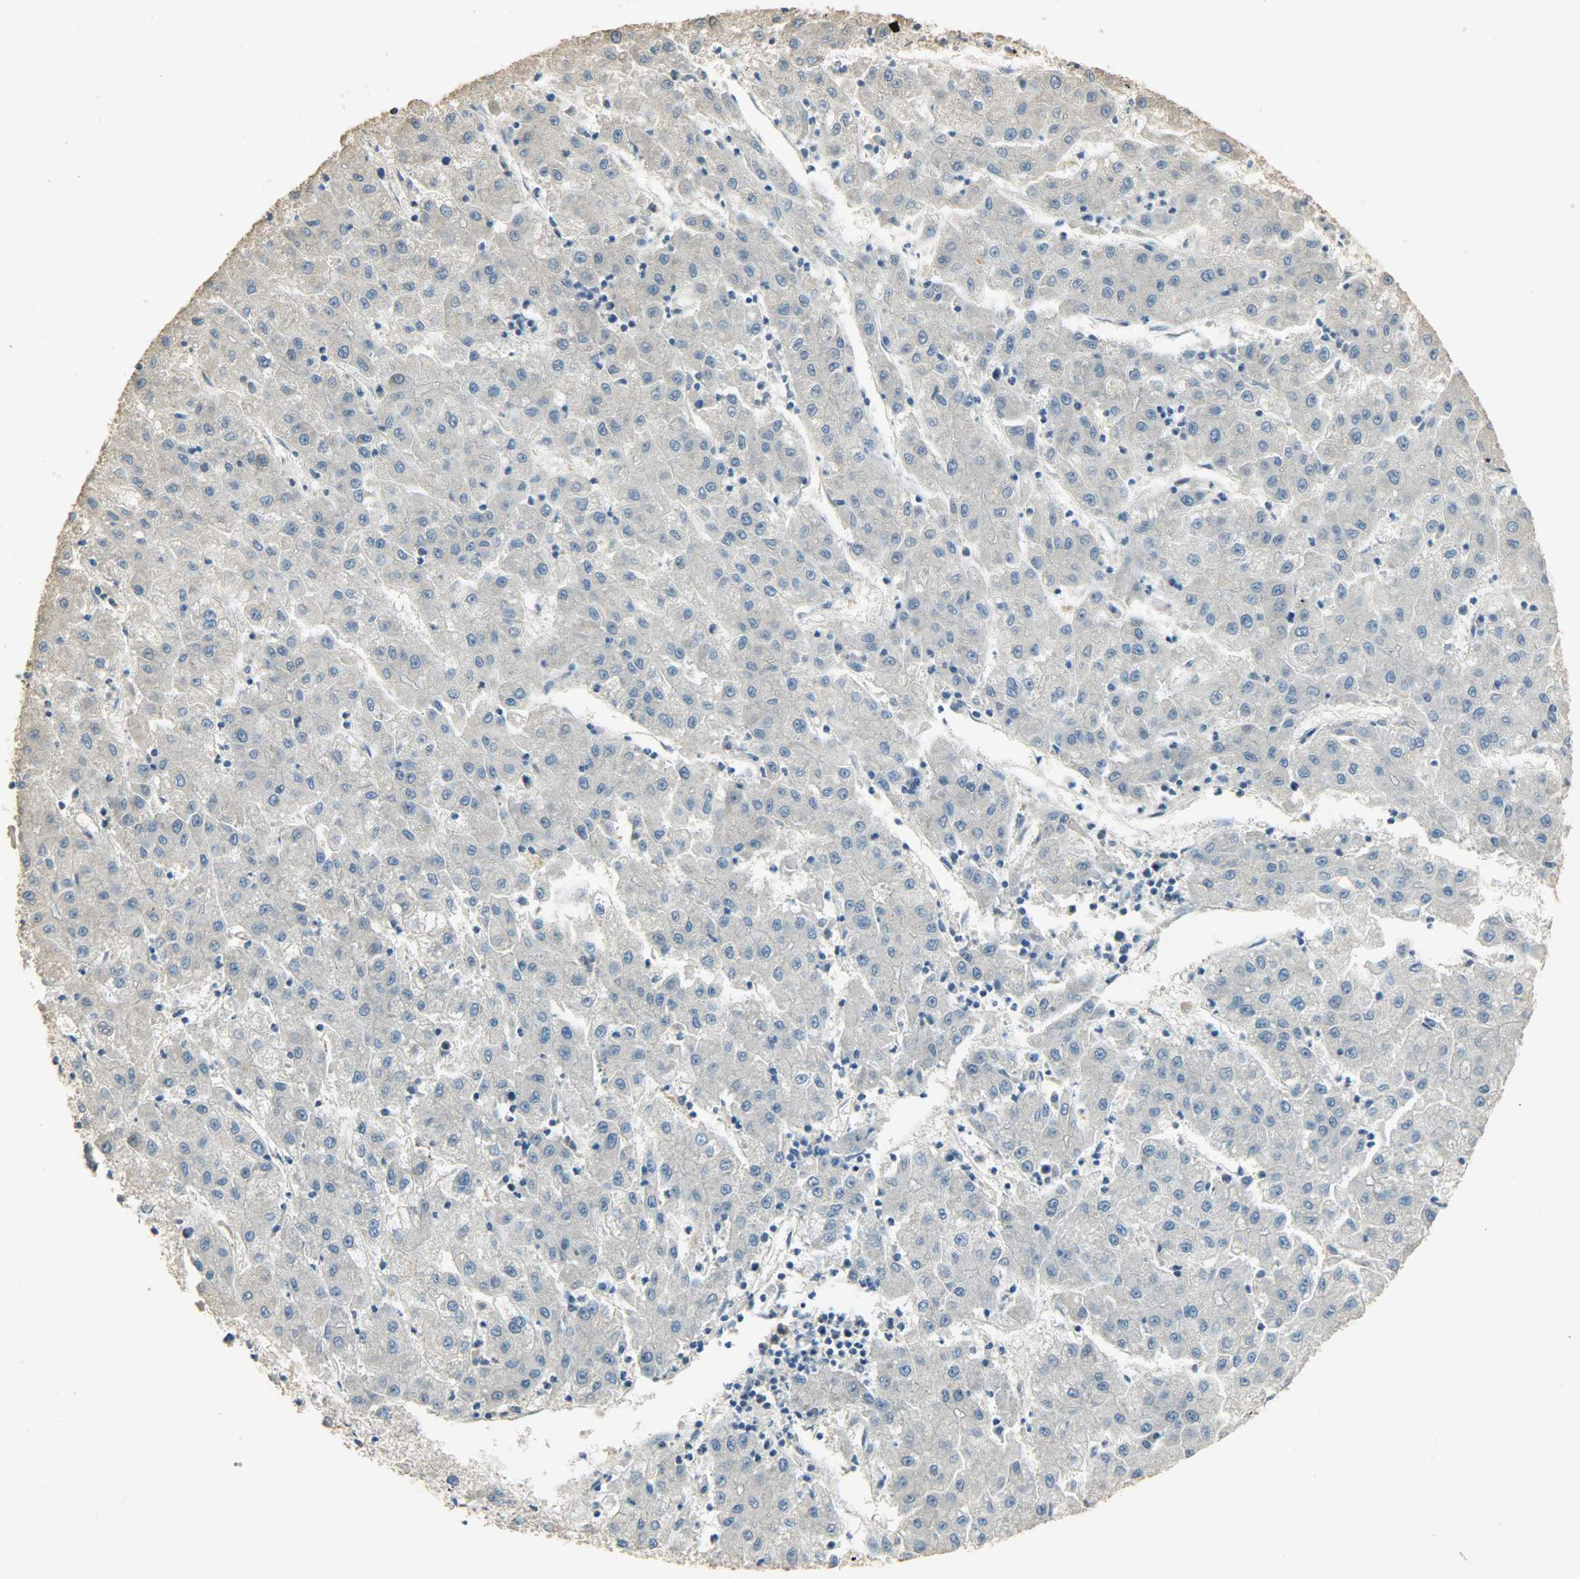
{"staining": {"intensity": "negative", "quantity": "none", "location": "none"}, "tissue": "liver cancer", "cell_type": "Tumor cells", "image_type": "cancer", "snomed": [{"axis": "morphology", "description": "Carcinoma, Hepatocellular, NOS"}, {"axis": "topography", "description": "Liver"}], "caption": "This is an IHC image of human liver cancer (hepatocellular carcinoma). There is no expression in tumor cells.", "gene": "PRMT5", "patient": {"sex": "male", "age": 72}}